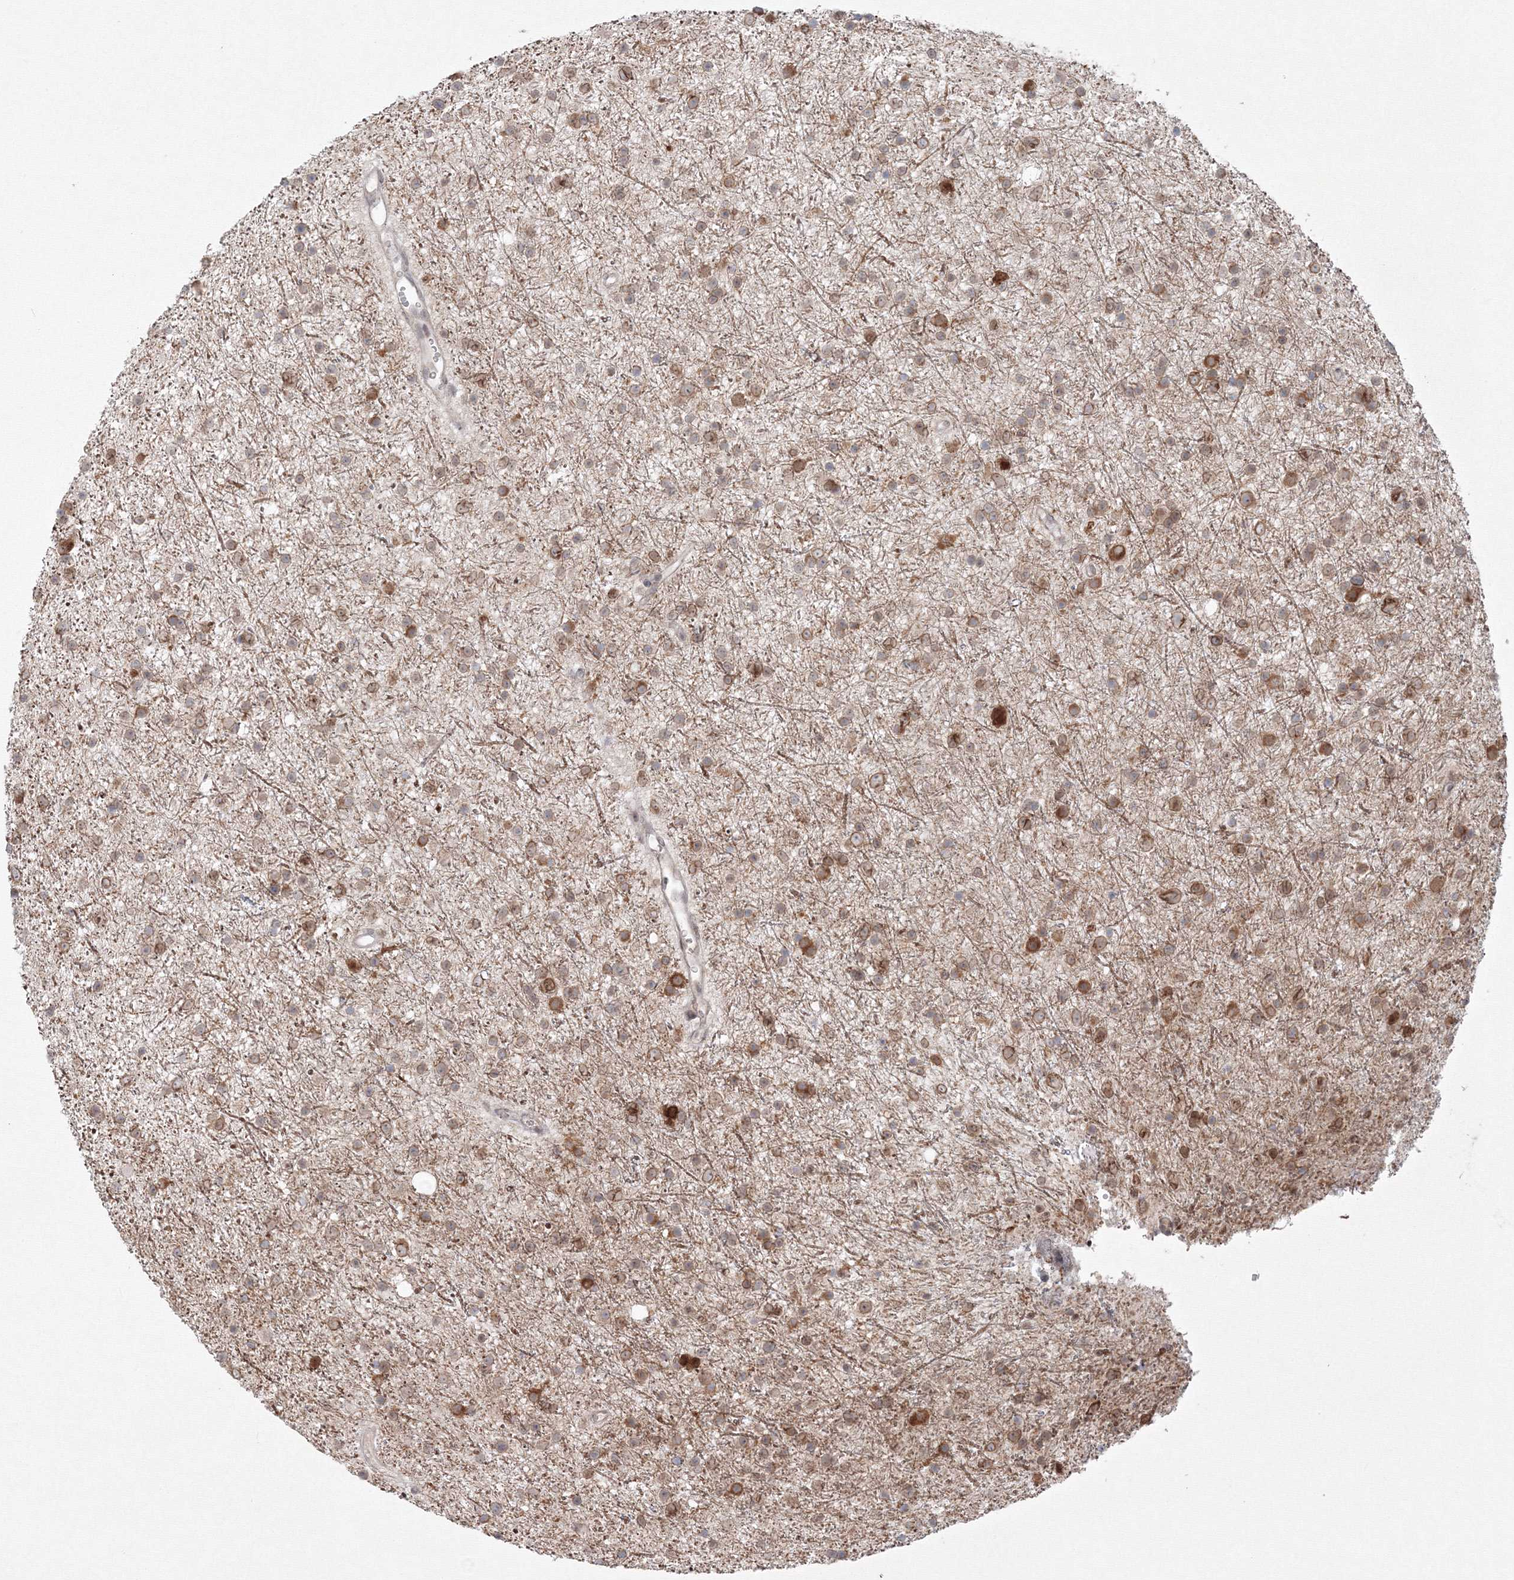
{"staining": {"intensity": "moderate", "quantity": "25%-75%", "location": "cytoplasmic/membranous"}, "tissue": "glioma", "cell_type": "Tumor cells", "image_type": "cancer", "snomed": [{"axis": "morphology", "description": "Glioma, malignant, Low grade"}, {"axis": "topography", "description": "Cerebral cortex"}], "caption": "Brown immunohistochemical staining in human glioma shows moderate cytoplasmic/membranous expression in about 25%-75% of tumor cells.", "gene": "KIF4A", "patient": {"sex": "female", "age": 39}}